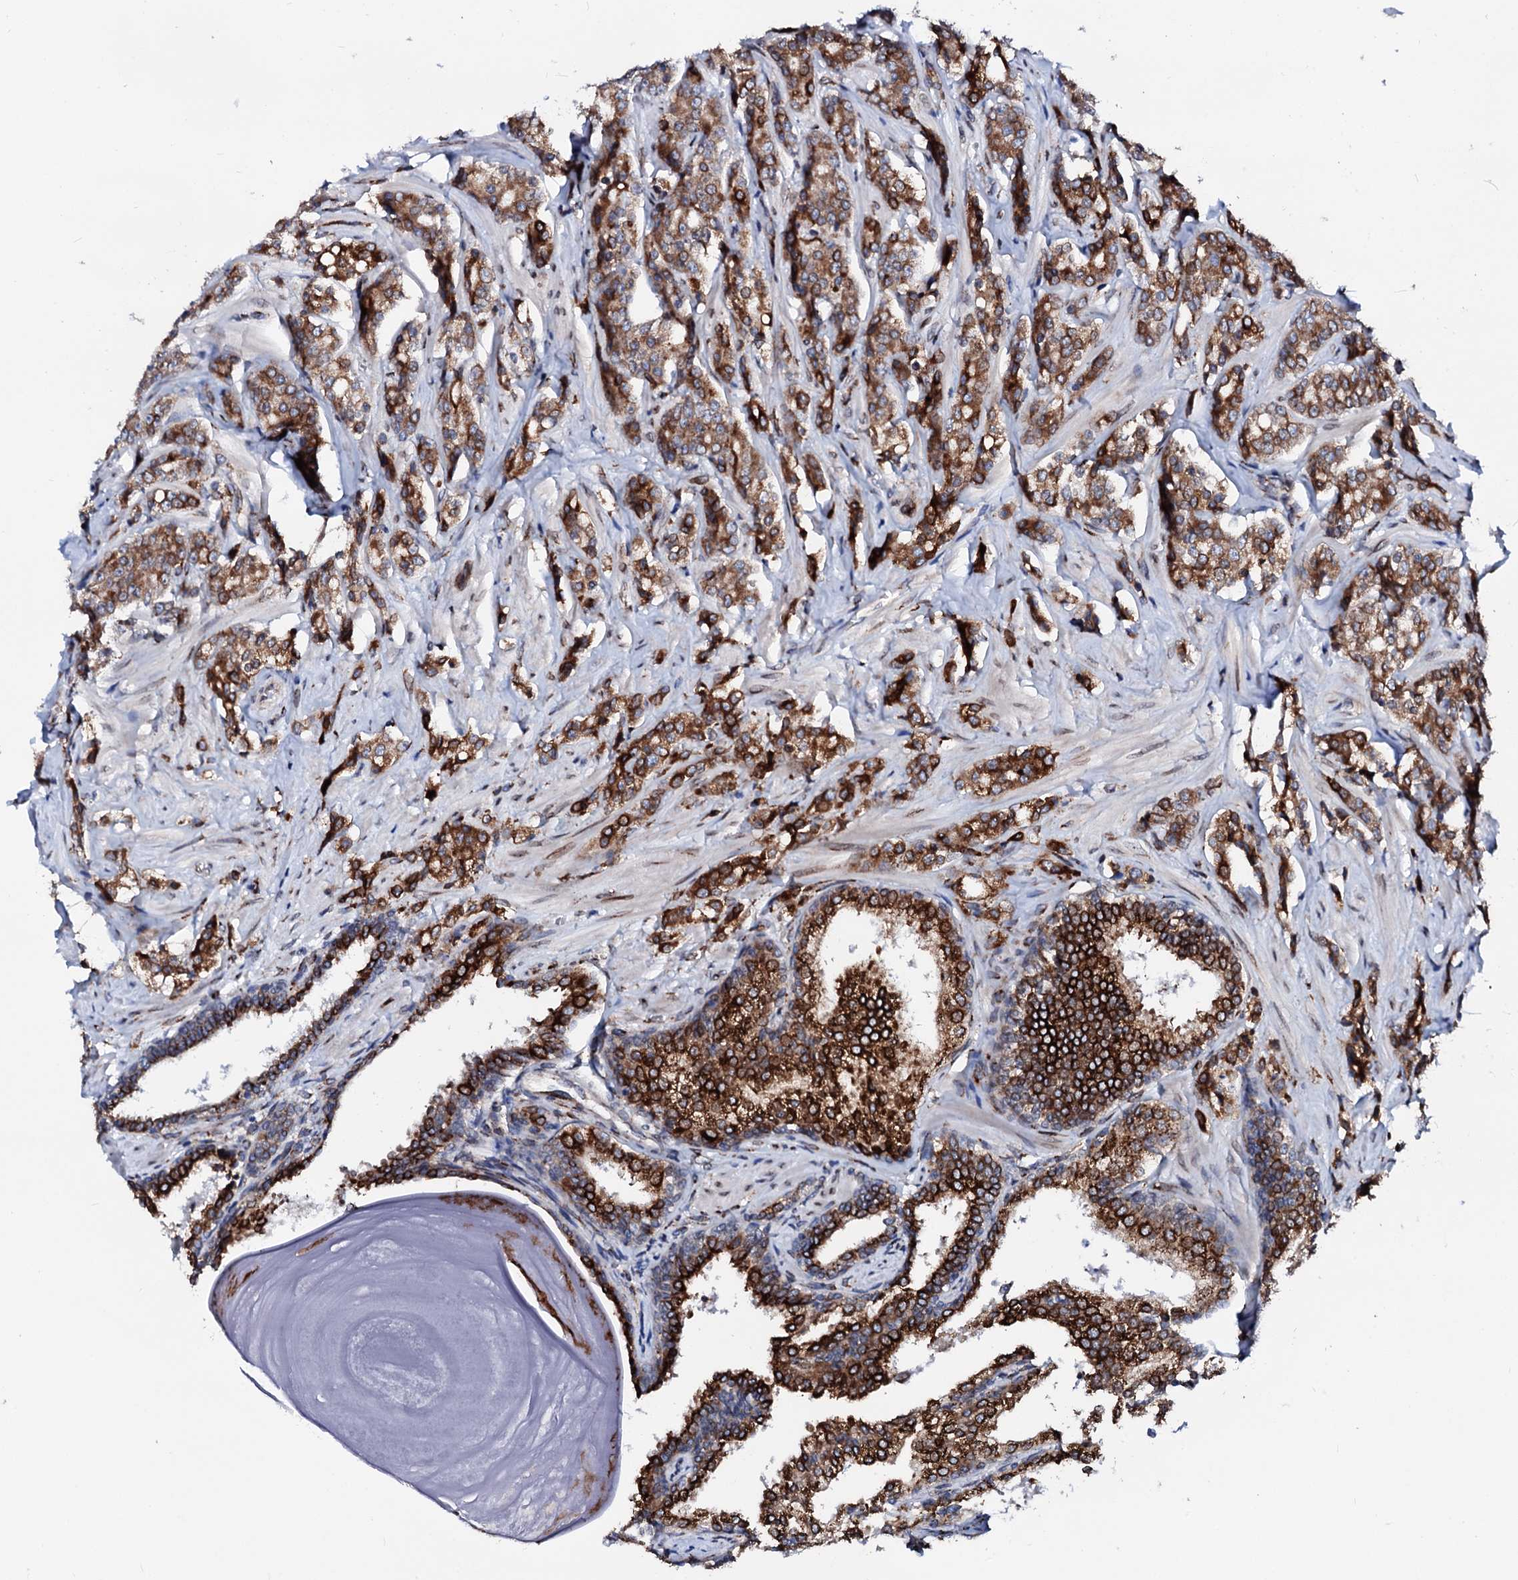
{"staining": {"intensity": "strong", "quantity": ">75%", "location": "cytoplasmic/membranous"}, "tissue": "prostate cancer", "cell_type": "Tumor cells", "image_type": "cancer", "snomed": [{"axis": "morphology", "description": "Adenocarcinoma, High grade"}, {"axis": "topography", "description": "Prostate"}], "caption": "This histopathology image displays prostate cancer stained with immunohistochemistry to label a protein in brown. The cytoplasmic/membranous of tumor cells show strong positivity for the protein. Nuclei are counter-stained blue.", "gene": "TMCO3", "patient": {"sex": "male", "age": 62}}